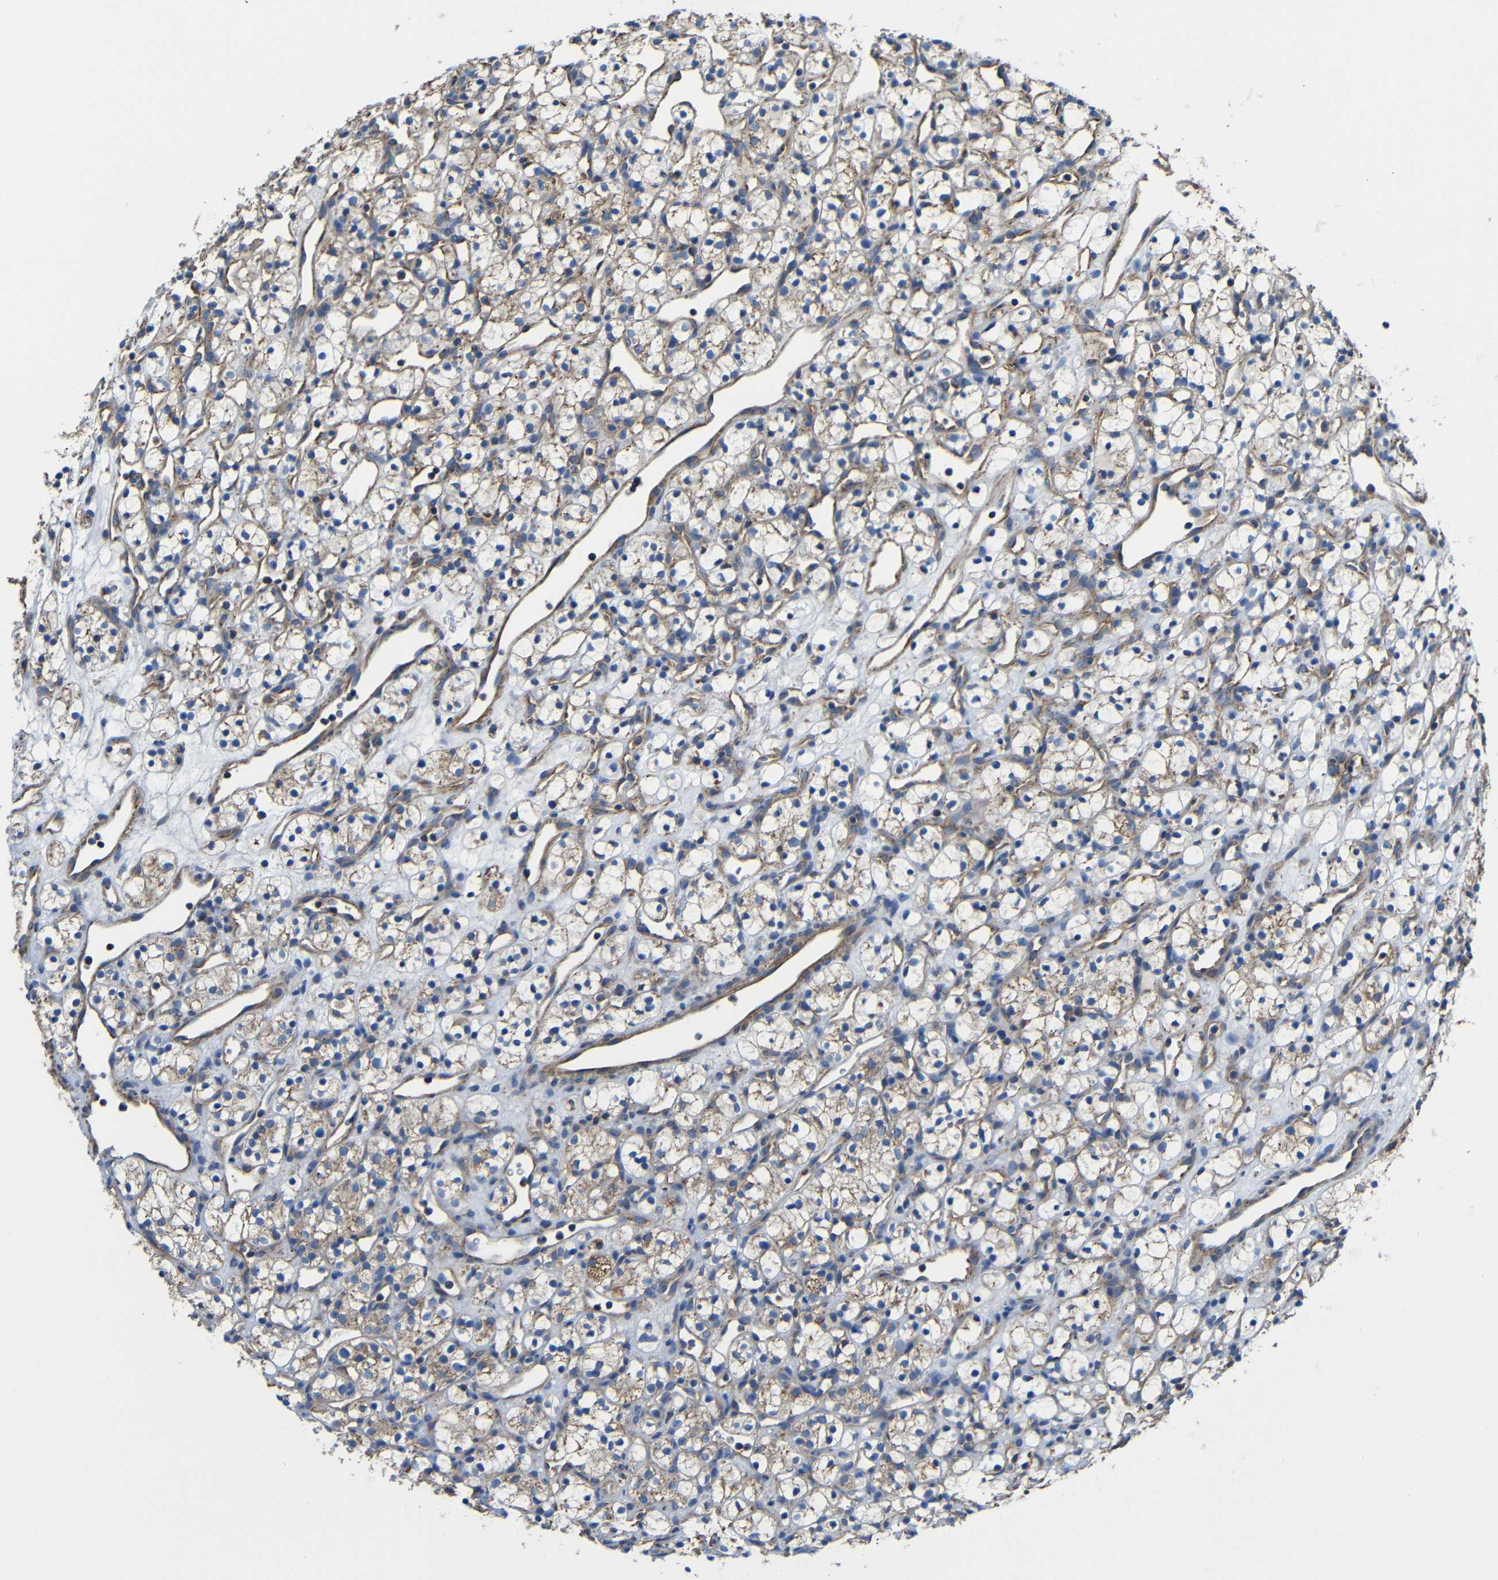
{"staining": {"intensity": "weak", "quantity": ">75%", "location": "cytoplasmic/membranous"}, "tissue": "renal cancer", "cell_type": "Tumor cells", "image_type": "cancer", "snomed": [{"axis": "morphology", "description": "Adenocarcinoma, NOS"}, {"axis": "topography", "description": "Kidney"}], "caption": "Brown immunohistochemical staining in adenocarcinoma (renal) exhibits weak cytoplasmic/membranous staining in approximately >75% of tumor cells.", "gene": "INTS6L", "patient": {"sex": "female", "age": 60}}